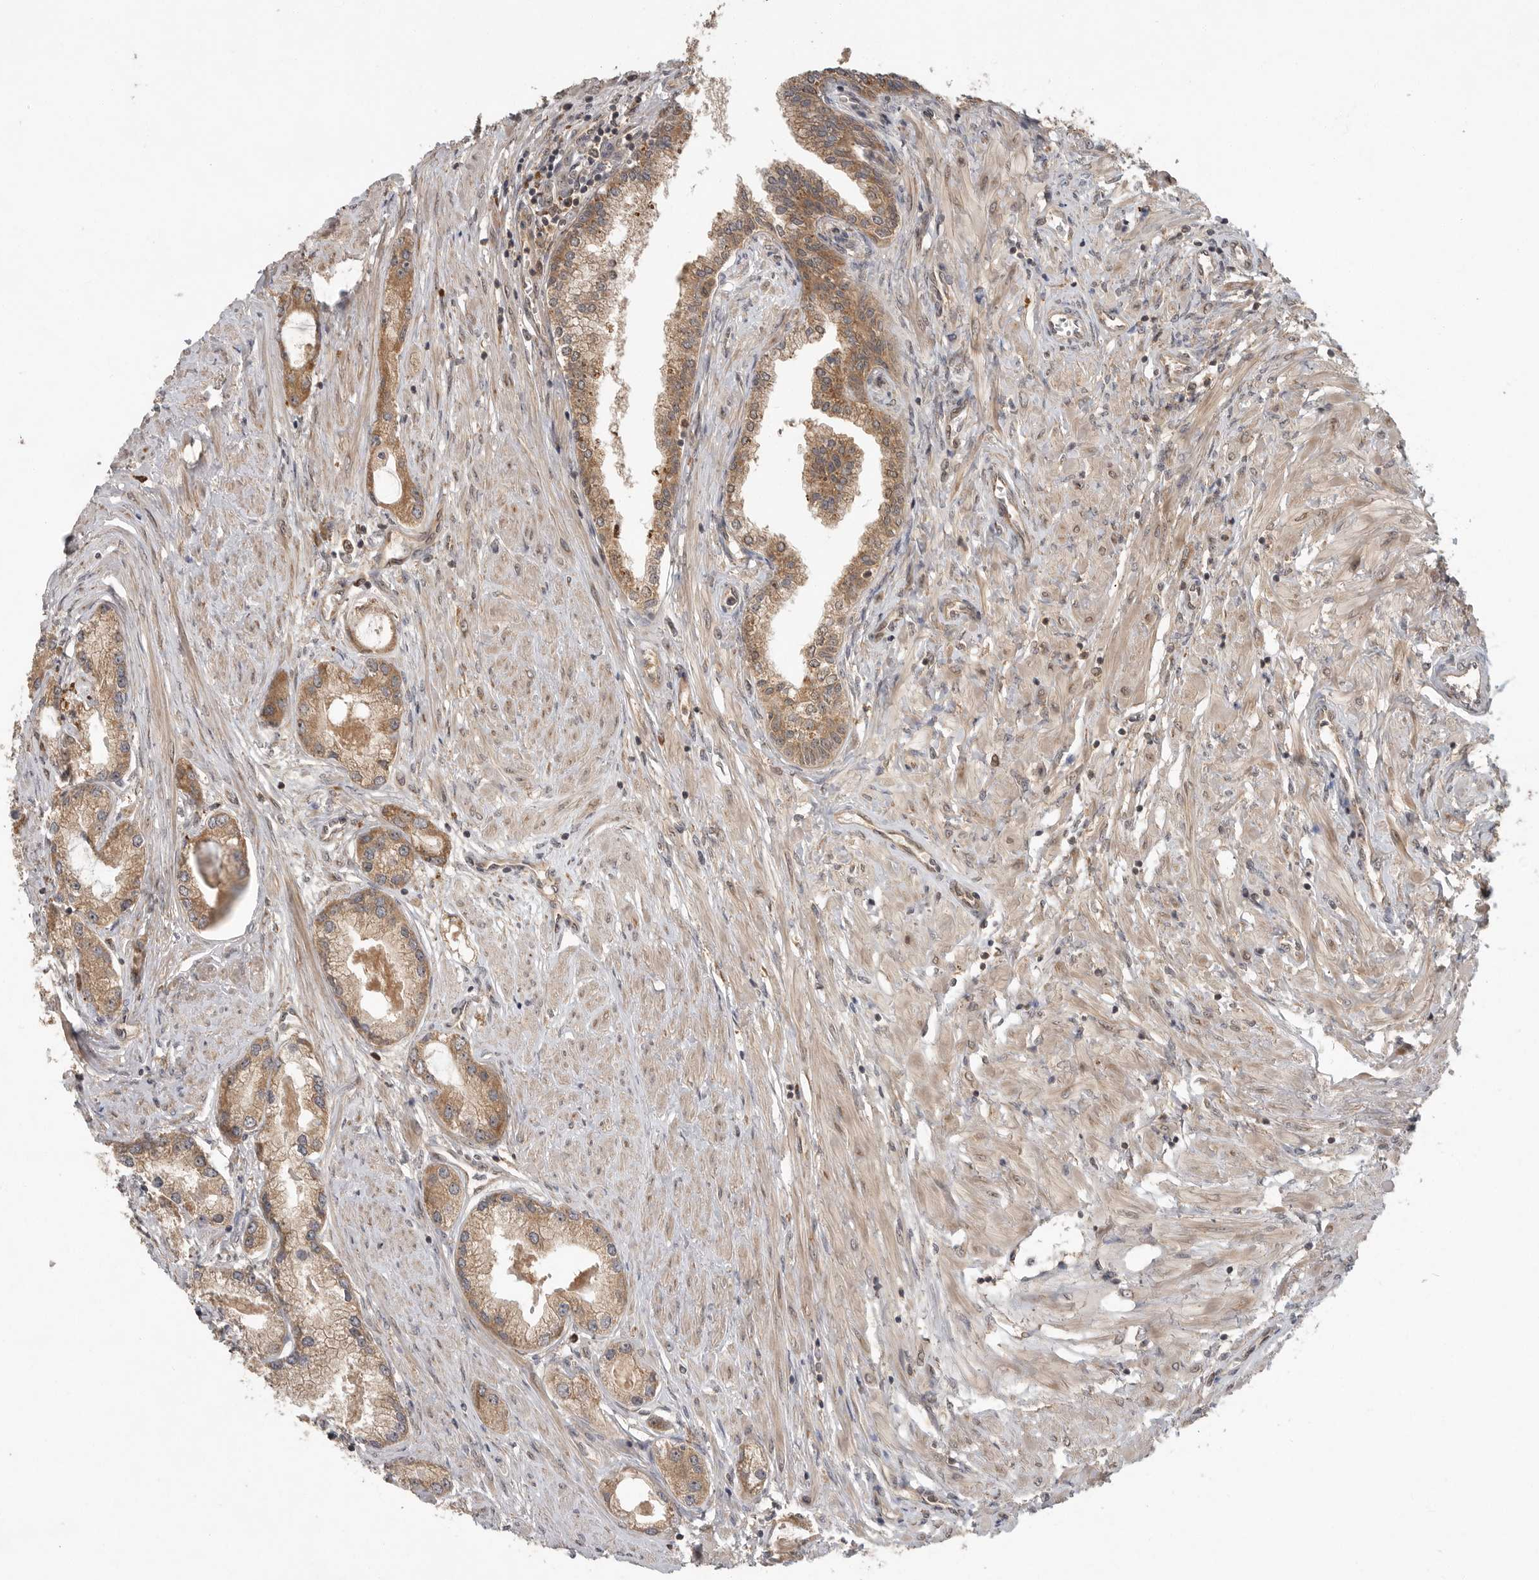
{"staining": {"intensity": "moderate", "quantity": ">75%", "location": "cytoplasmic/membranous"}, "tissue": "prostate cancer", "cell_type": "Tumor cells", "image_type": "cancer", "snomed": [{"axis": "morphology", "description": "Adenocarcinoma, Low grade"}, {"axis": "topography", "description": "Prostate"}], "caption": "A medium amount of moderate cytoplasmic/membranous staining is seen in about >75% of tumor cells in prostate cancer tissue.", "gene": "OSBPL9", "patient": {"sex": "male", "age": 62}}